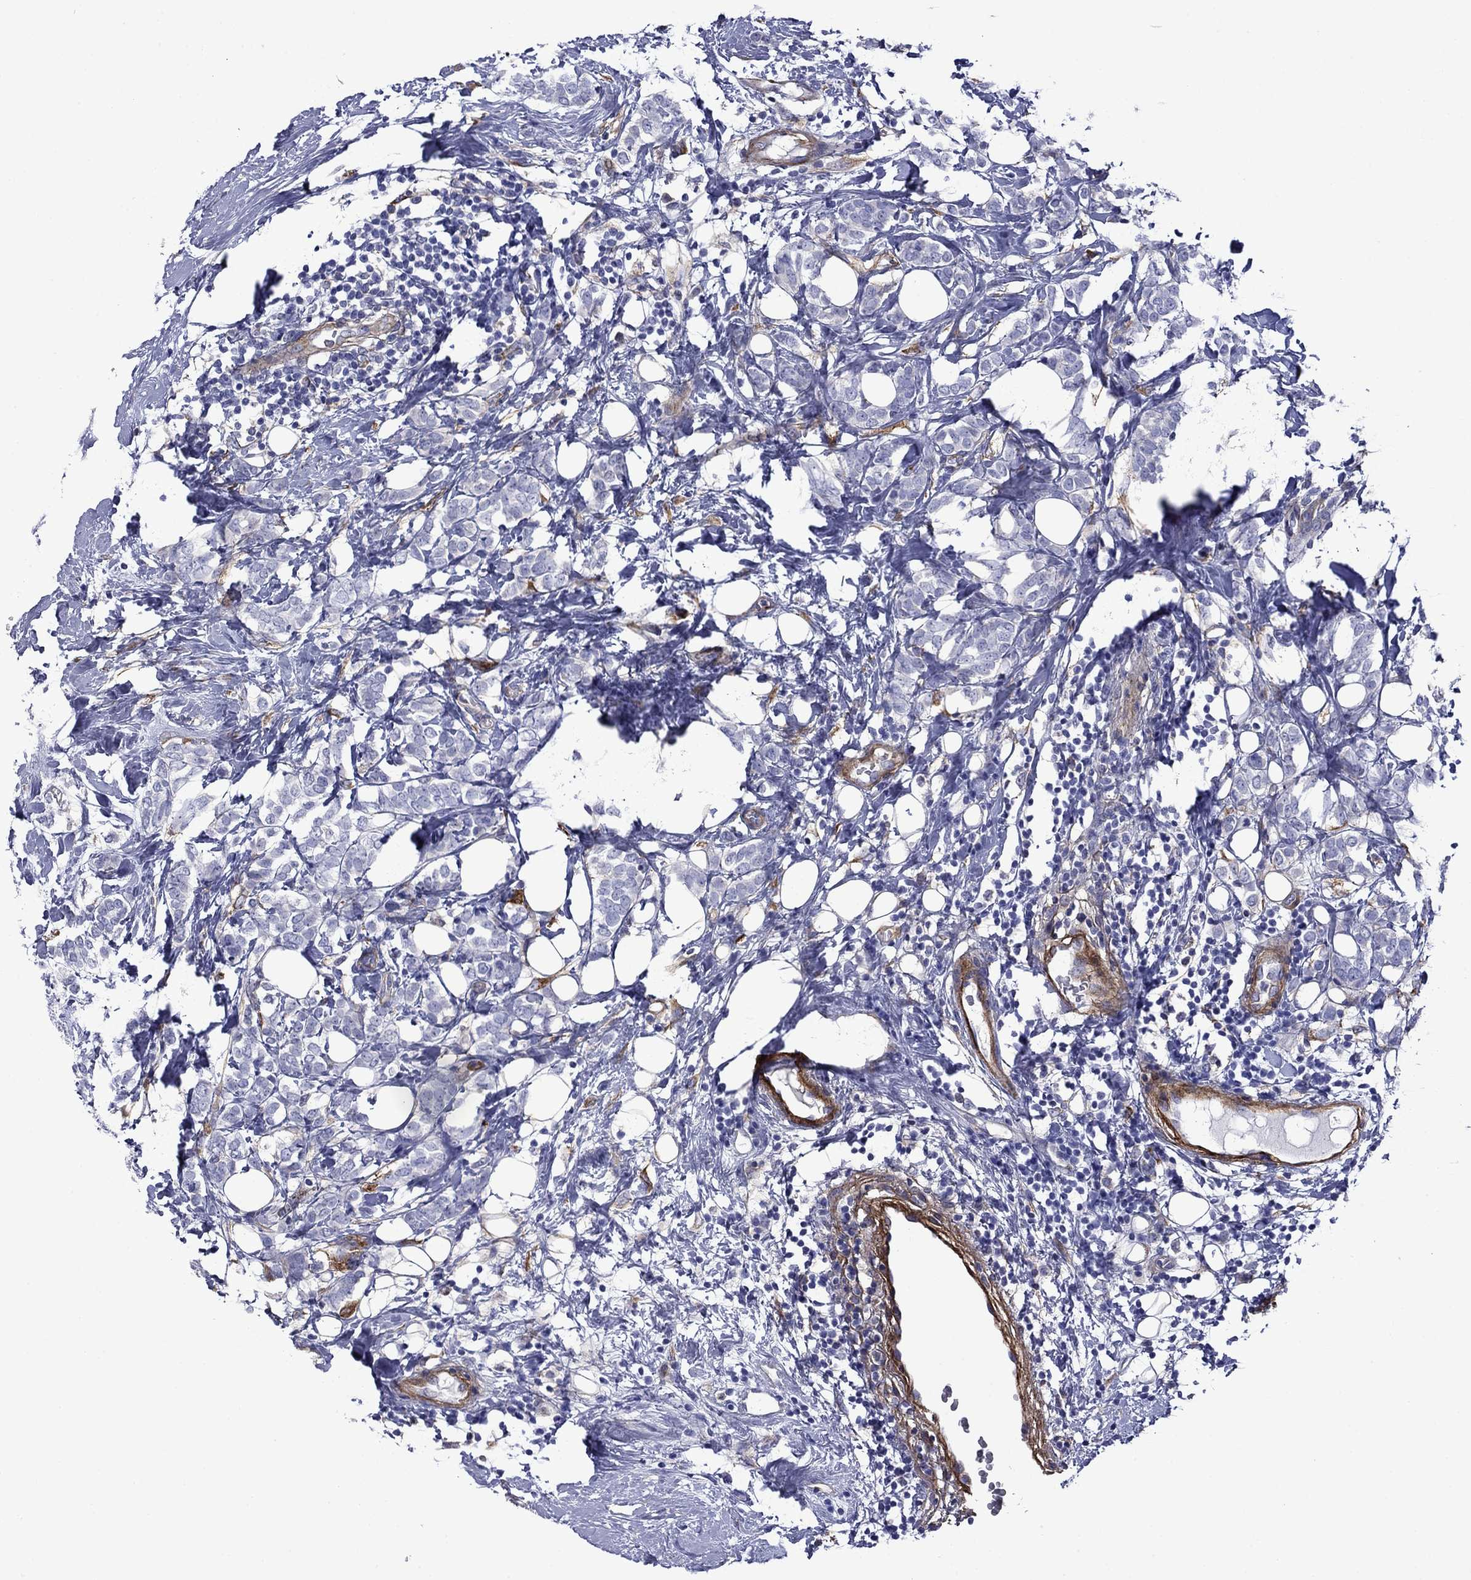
{"staining": {"intensity": "negative", "quantity": "none", "location": "none"}, "tissue": "breast cancer", "cell_type": "Tumor cells", "image_type": "cancer", "snomed": [{"axis": "morphology", "description": "Lobular carcinoma"}, {"axis": "topography", "description": "Breast"}], "caption": "Tumor cells are negative for protein expression in human breast cancer. Nuclei are stained in blue.", "gene": "HSPG2", "patient": {"sex": "female", "age": 49}}